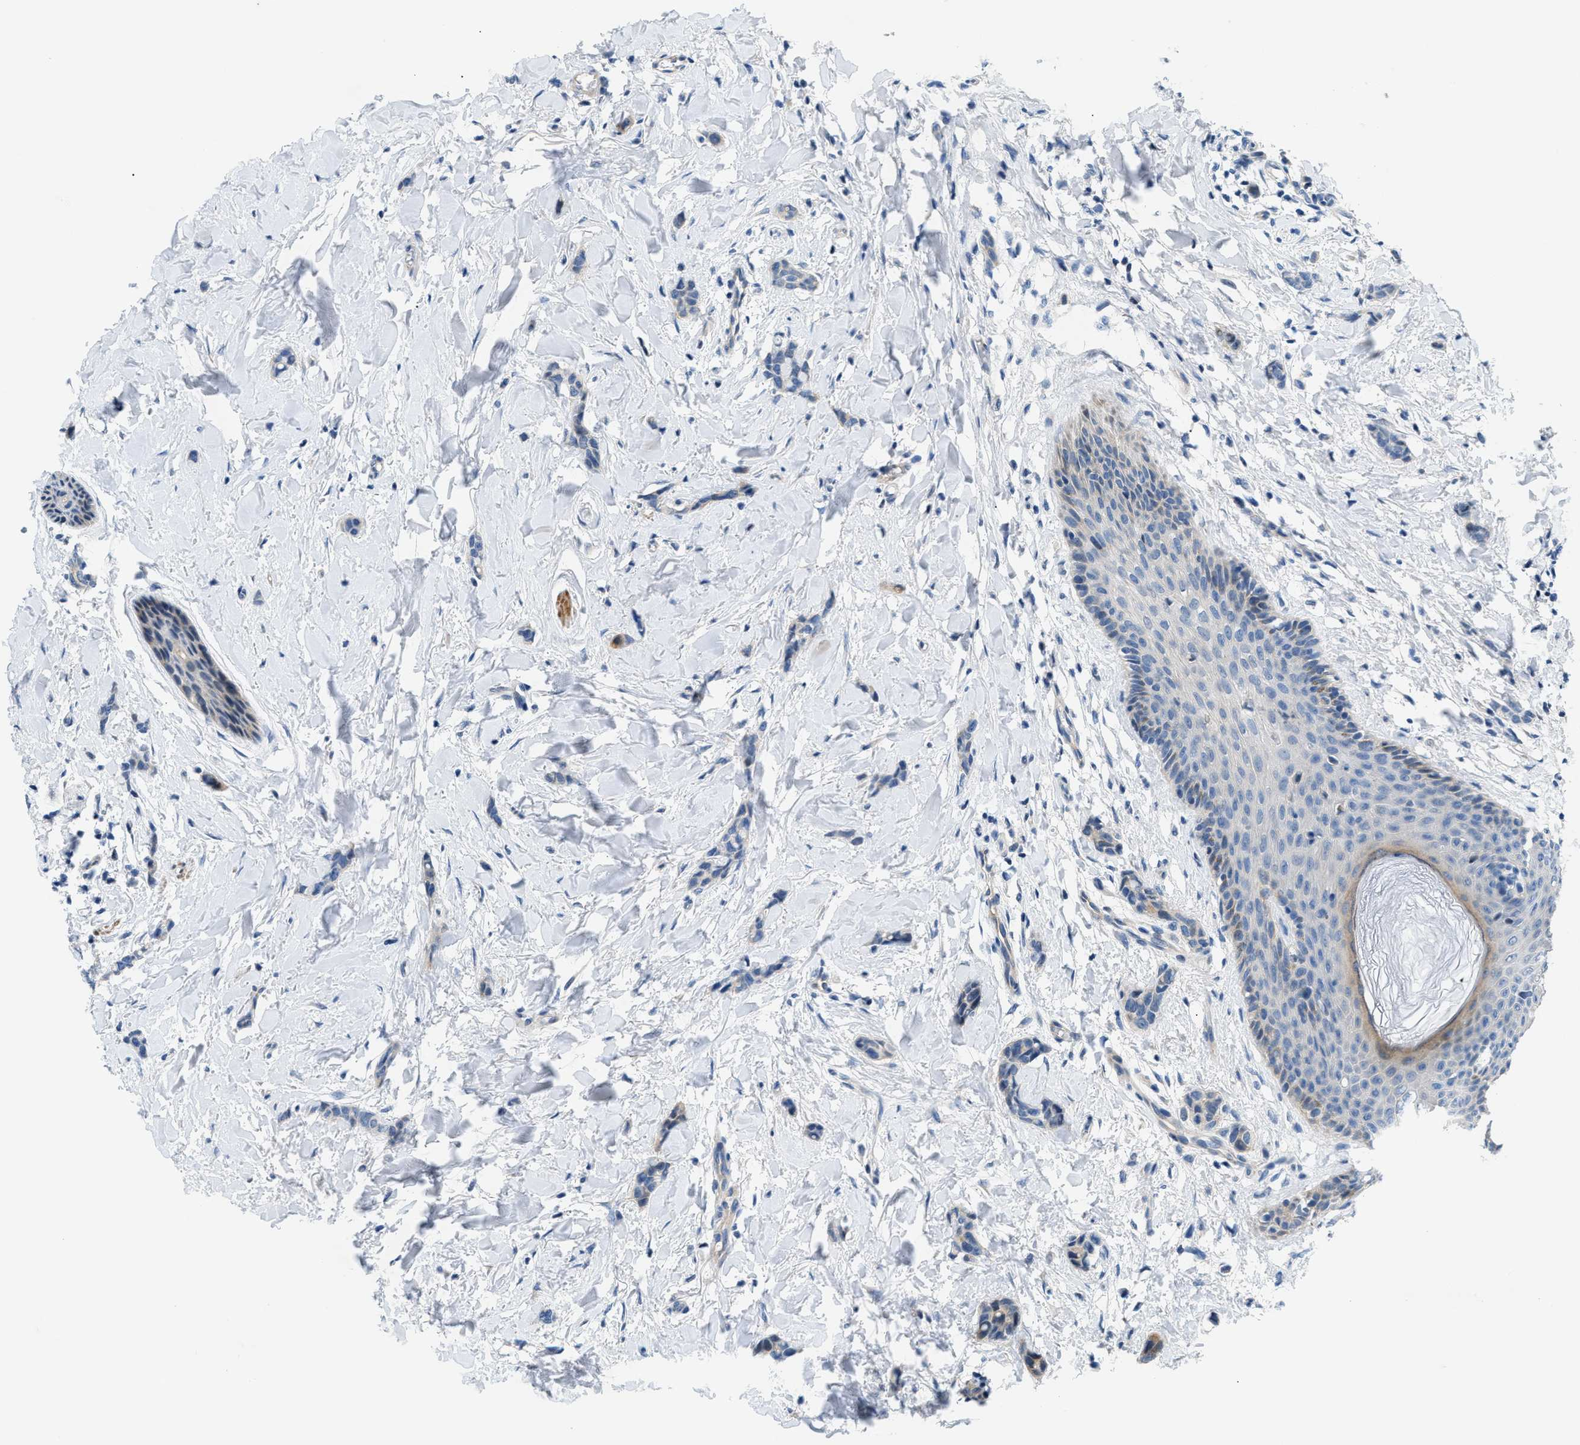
{"staining": {"intensity": "negative", "quantity": "none", "location": "none"}, "tissue": "breast cancer", "cell_type": "Tumor cells", "image_type": "cancer", "snomed": [{"axis": "morphology", "description": "Lobular carcinoma"}, {"axis": "topography", "description": "Skin"}, {"axis": "topography", "description": "Breast"}], "caption": "The histopathology image exhibits no significant staining in tumor cells of breast cancer.", "gene": "FDCSP", "patient": {"sex": "female", "age": 46}}